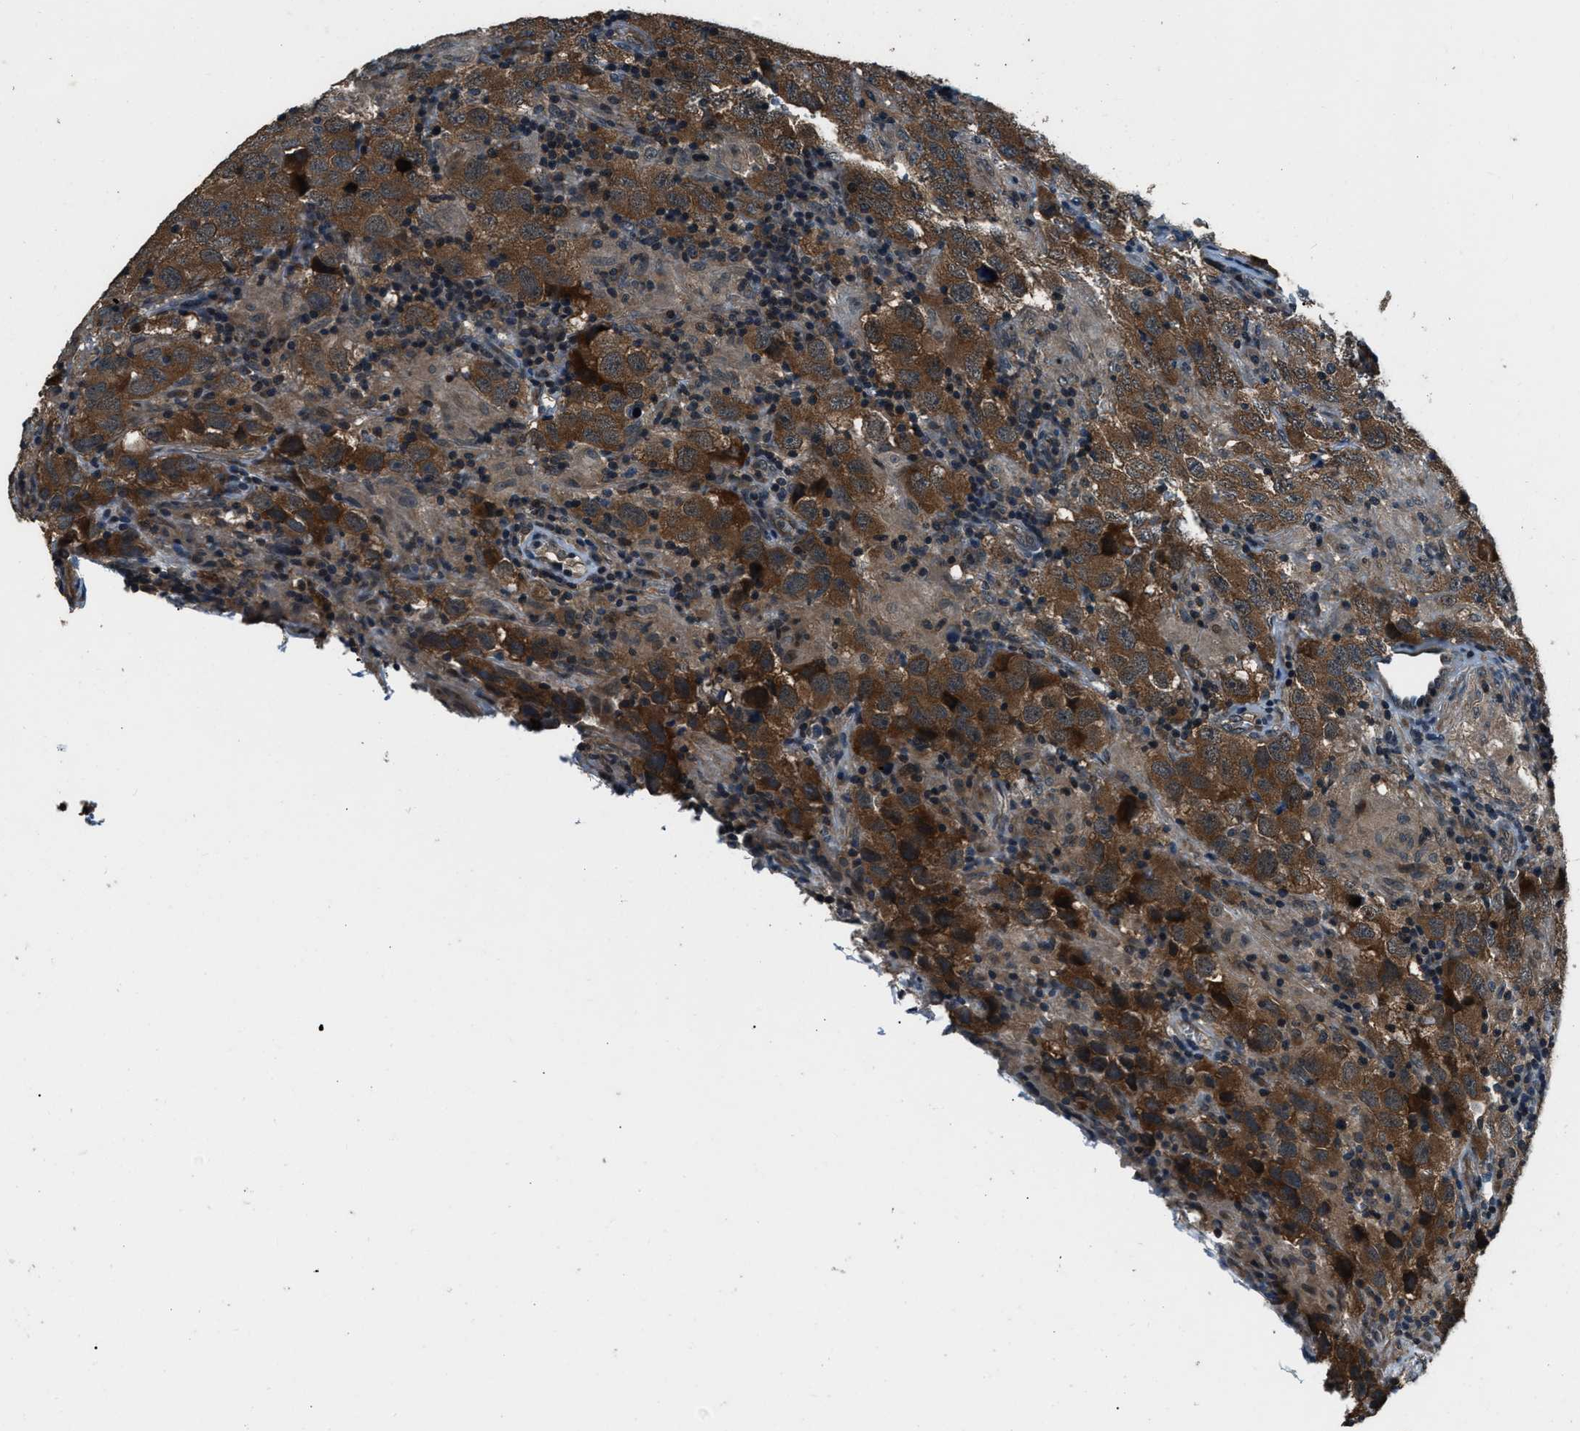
{"staining": {"intensity": "strong", "quantity": ">75%", "location": "cytoplasmic/membranous"}, "tissue": "testis cancer", "cell_type": "Tumor cells", "image_type": "cancer", "snomed": [{"axis": "morphology", "description": "Carcinoma, Embryonal, NOS"}, {"axis": "topography", "description": "Testis"}], "caption": "This image exhibits IHC staining of human testis embryonal carcinoma, with high strong cytoplasmic/membranous expression in about >75% of tumor cells.", "gene": "NUDCD3", "patient": {"sex": "male", "age": 21}}